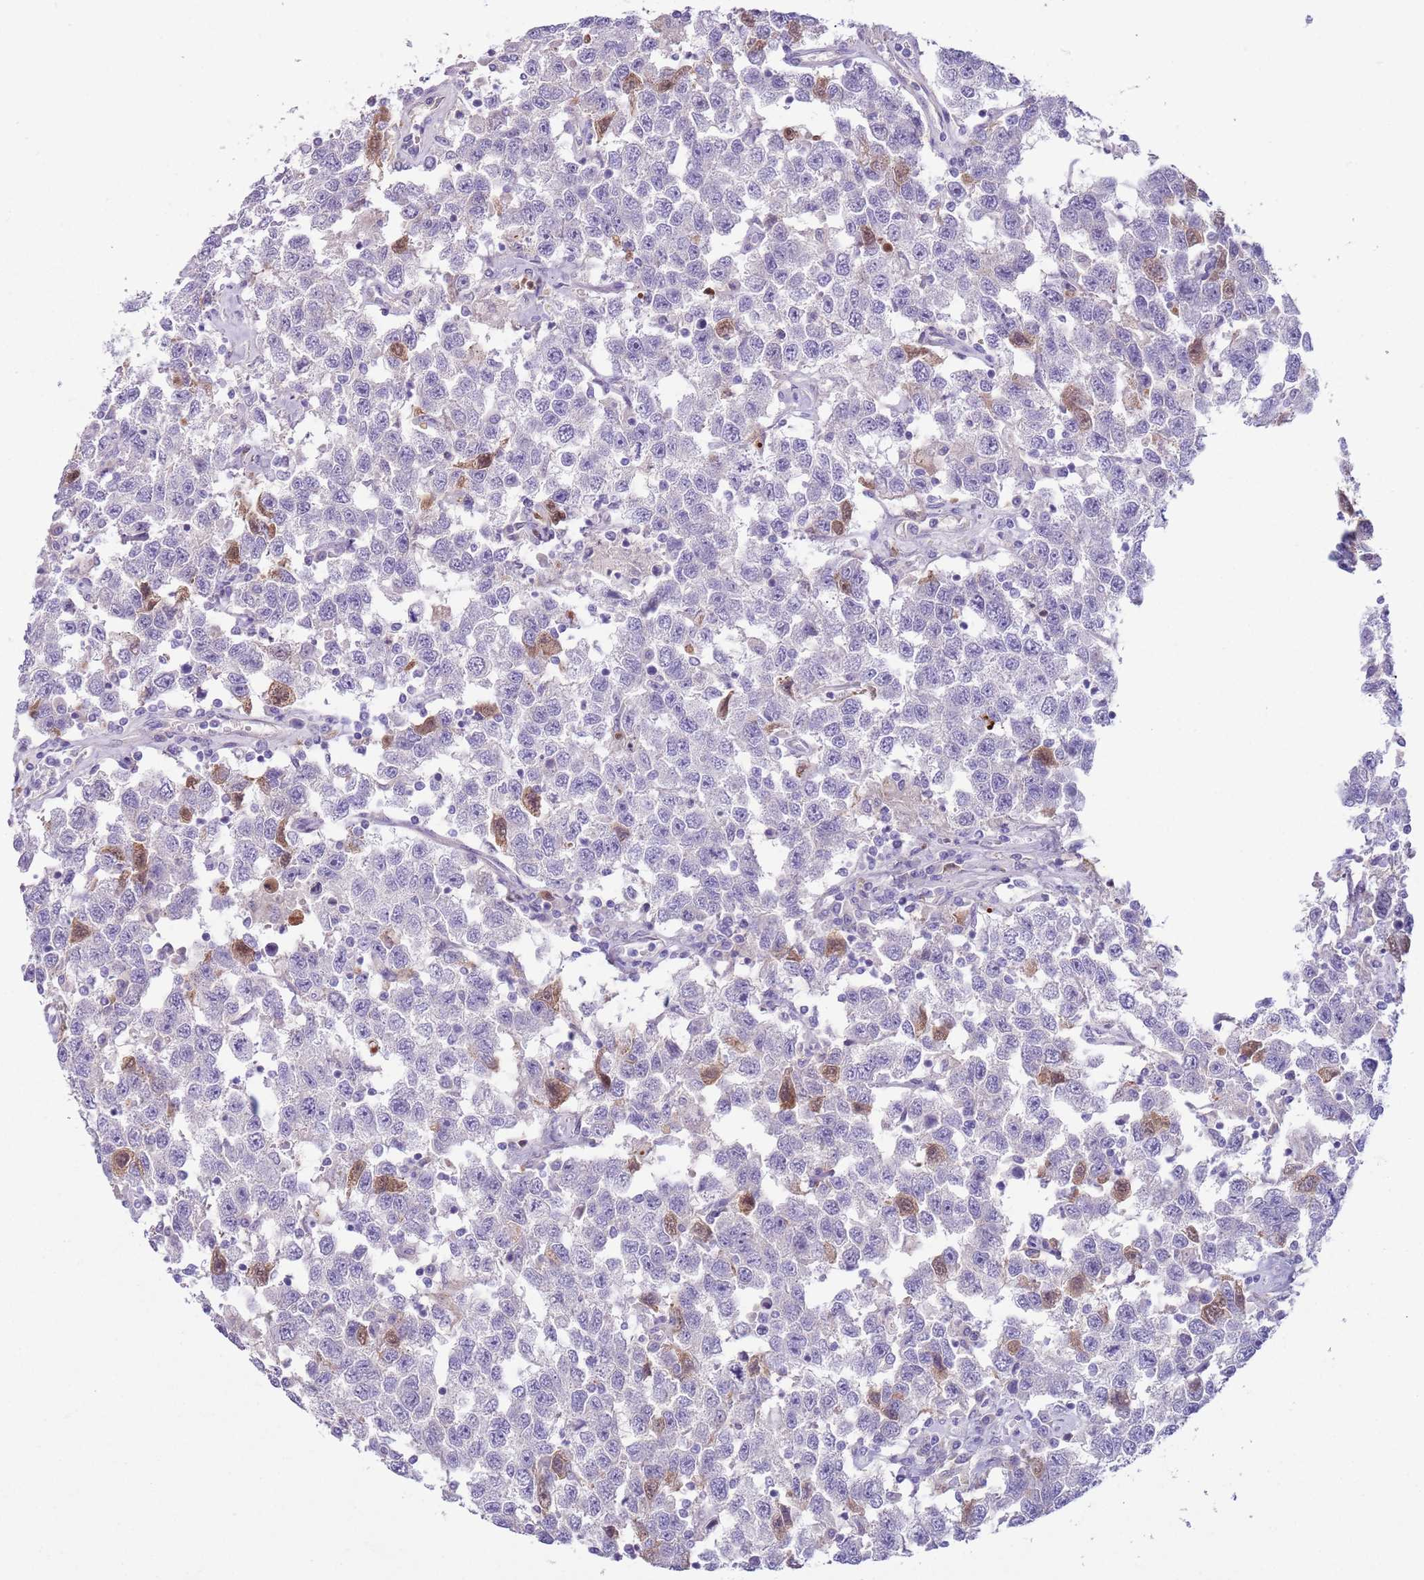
{"staining": {"intensity": "moderate", "quantity": "<25%", "location": "cytoplasmic/membranous"}, "tissue": "testis cancer", "cell_type": "Tumor cells", "image_type": "cancer", "snomed": [{"axis": "morphology", "description": "Seminoma, NOS"}, {"axis": "topography", "description": "Testis"}], "caption": "High-power microscopy captured an IHC photomicrograph of testis cancer (seminoma), revealing moderate cytoplasmic/membranous expression in approximately <25% of tumor cells. The staining is performed using DAB (3,3'-diaminobenzidine) brown chromogen to label protein expression. The nuclei are counter-stained blue using hematoxylin.", "gene": "CFH", "patient": {"sex": "male", "age": 41}}